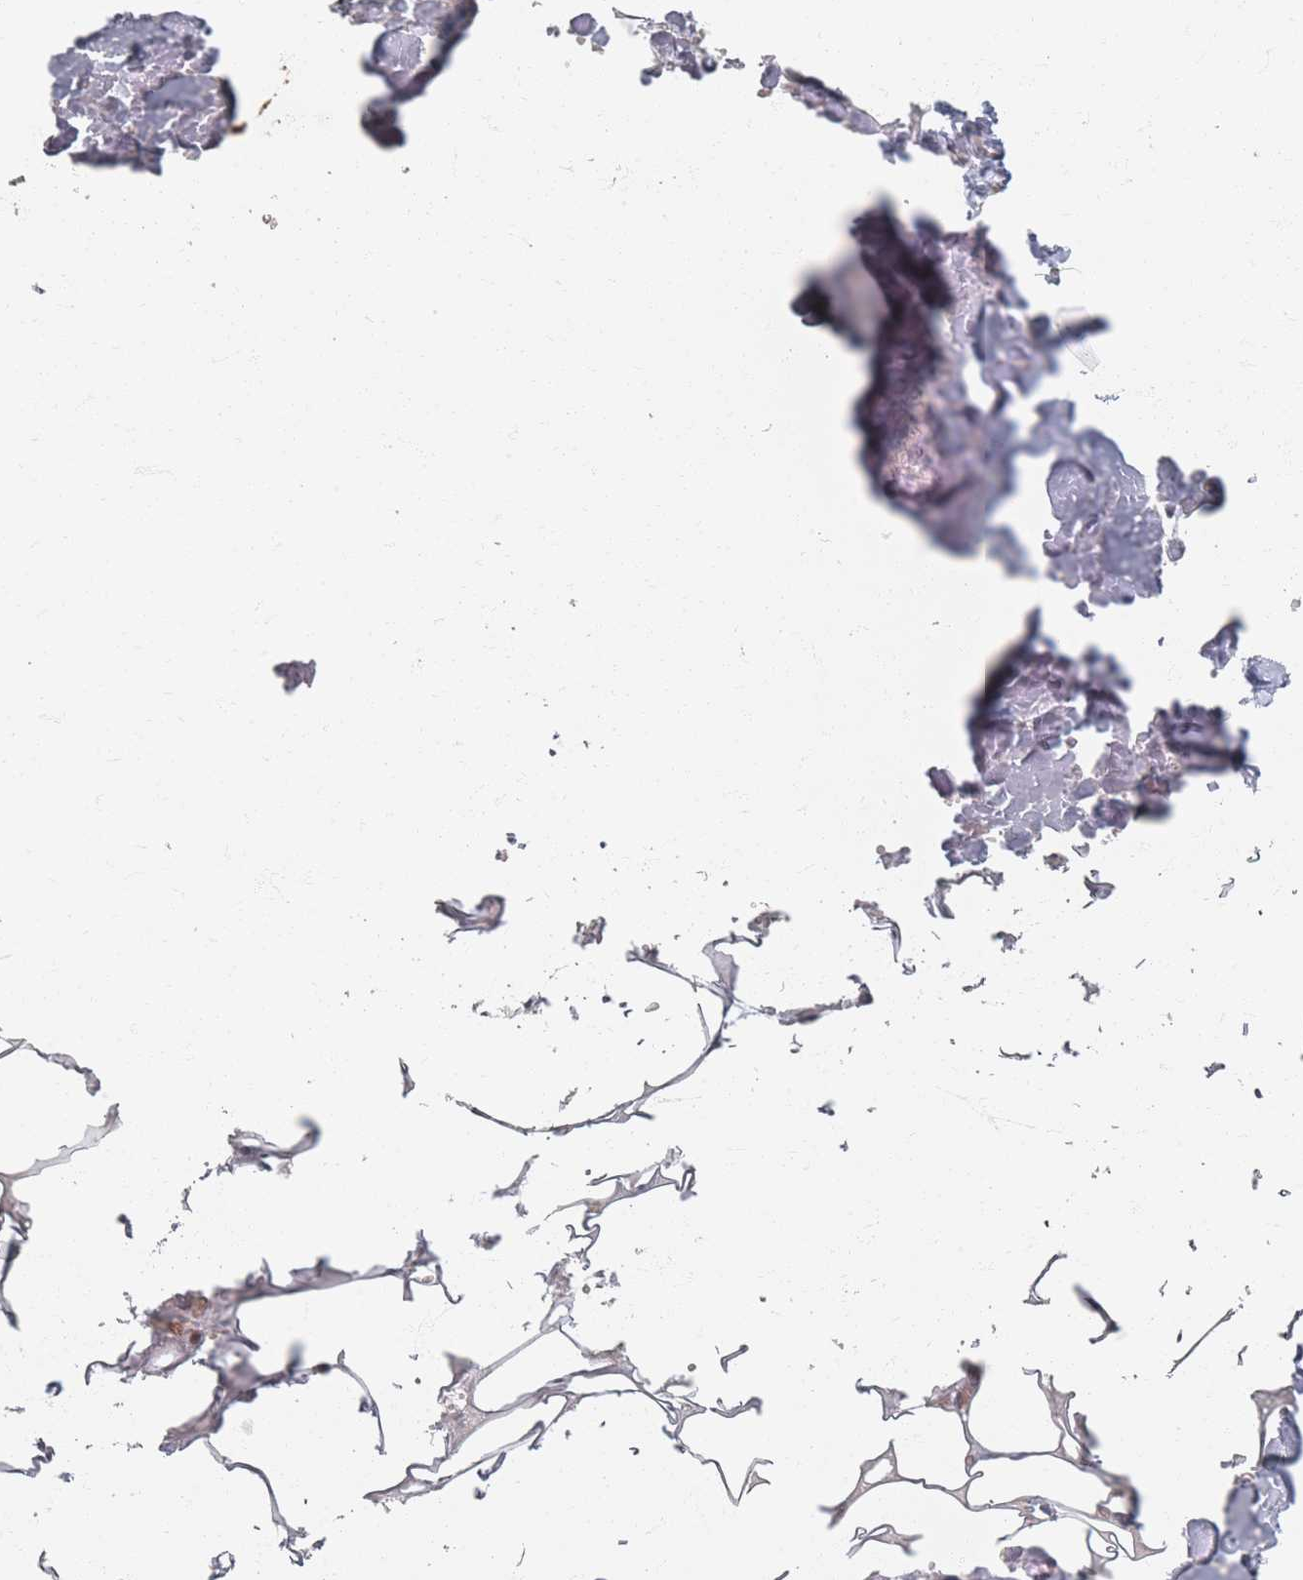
{"staining": {"intensity": "weak", "quantity": ">75%", "location": "cytoplasmic/membranous"}, "tissue": "adipose tissue", "cell_type": "Adipocytes", "image_type": "normal", "snomed": [{"axis": "morphology", "description": "Normal tissue, NOS"}, {"axis": "topography", "description": "Salivary gland"}, {"axis": "topography", "description": "Peripheral nerve tissue"}], "caption": "Adipocytes show low levels of weak cytoplasmic/membranous expression in approximately >75% of cells in unremarkable human adipose tissue.", "gene": "GNB1", "patient": {"sex": "male", "age": 38}}